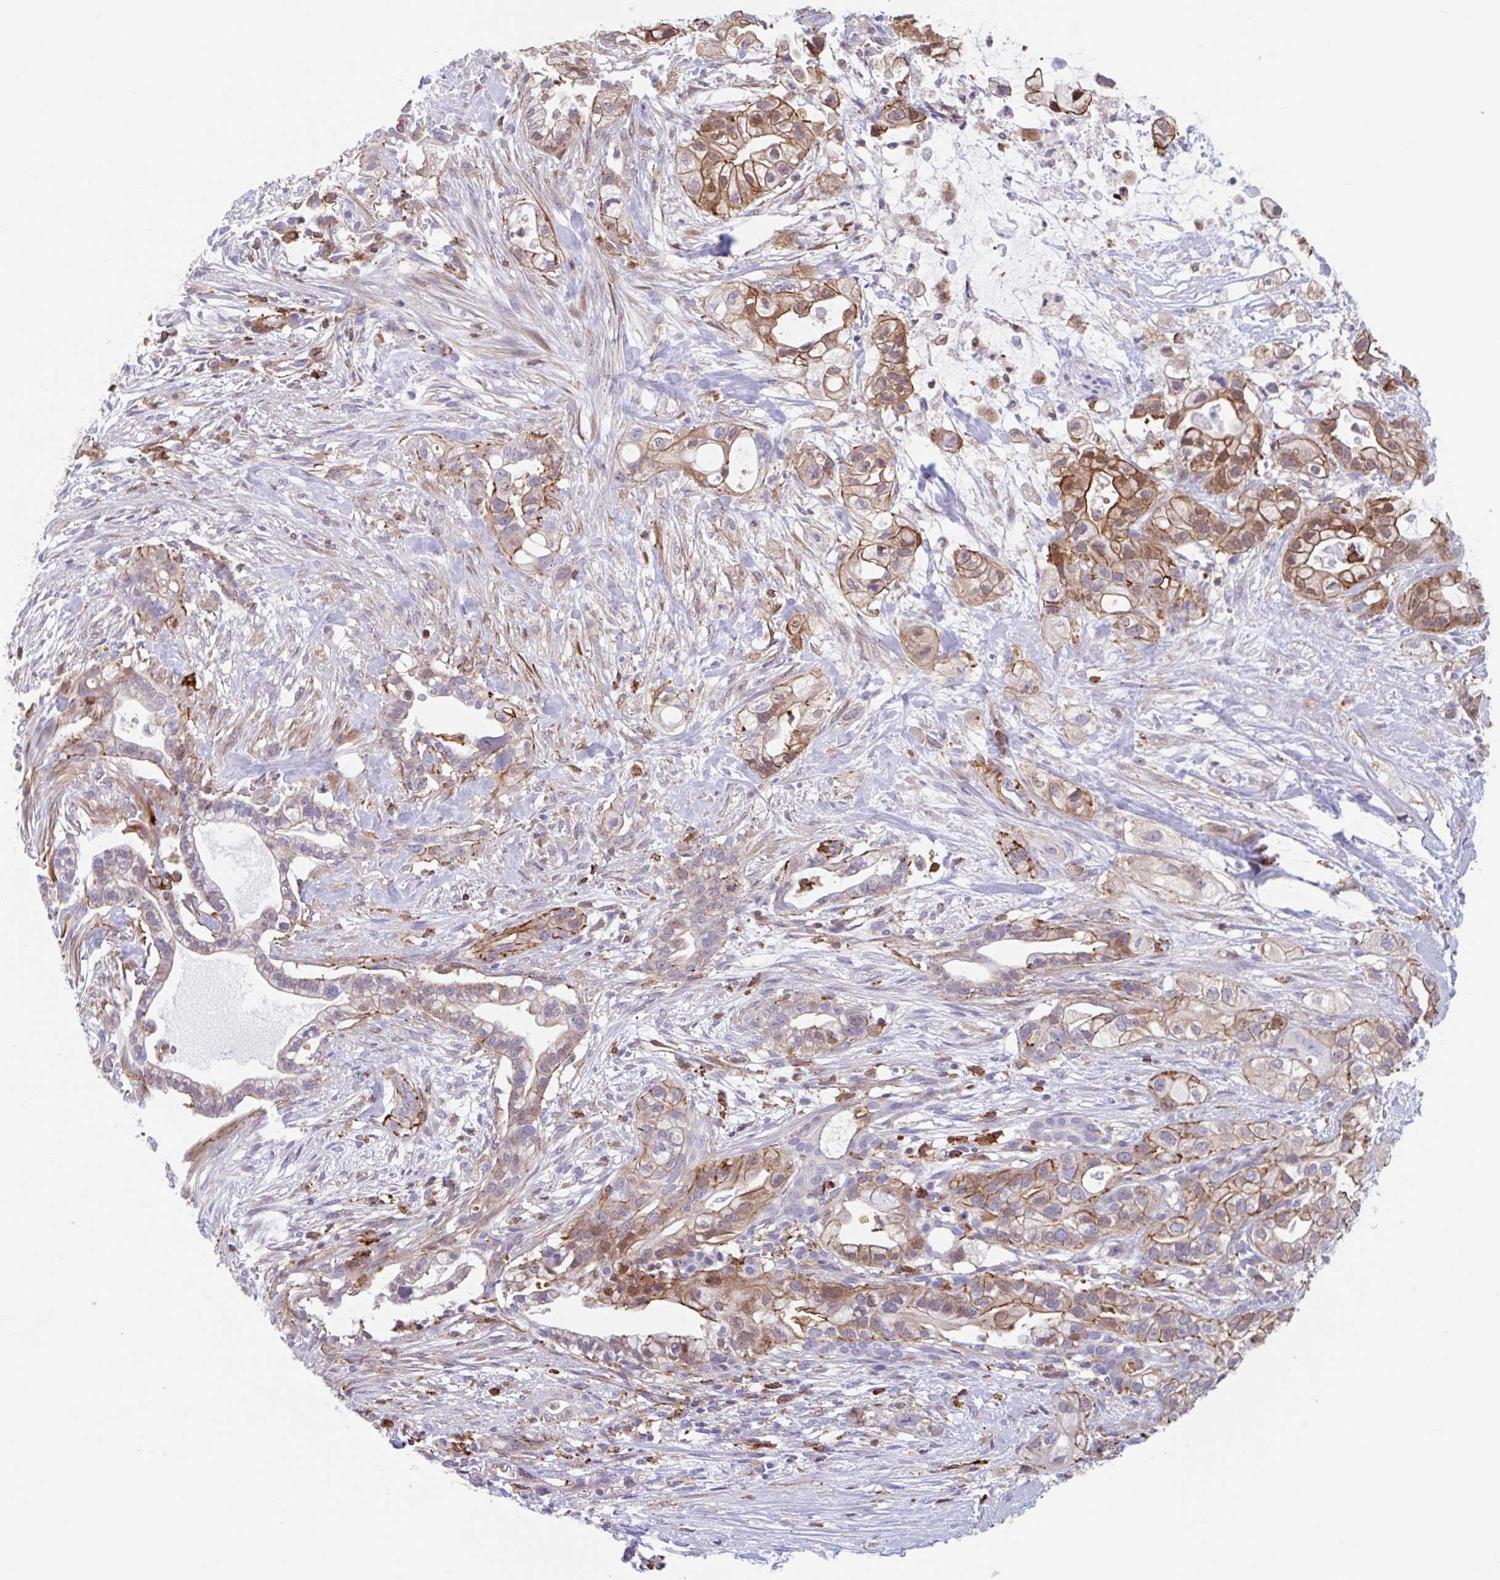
{"staining": {"intensity": "moderate", "quantity": "25%-75%", "location": "cytoplasmic/membranous"}, "tissue": "pancreatic cancer", "cell_type": "Tumor cells", "image_type": "cancer", "snomed": [{"axis": "morphology", "description": "Adenocarcinoma, NOS"}, {"axis": "topography", "description": "Pancreas"}], "caption": "Human adenocarcinoma (pancreatic) stained with a brown dye displays moderate cytoplasmic/membranous positive positivity in approximately 25%-75% of tumor cells.", "gene": "EFHD1", "patient": {"sex": "male", "age": 44}}